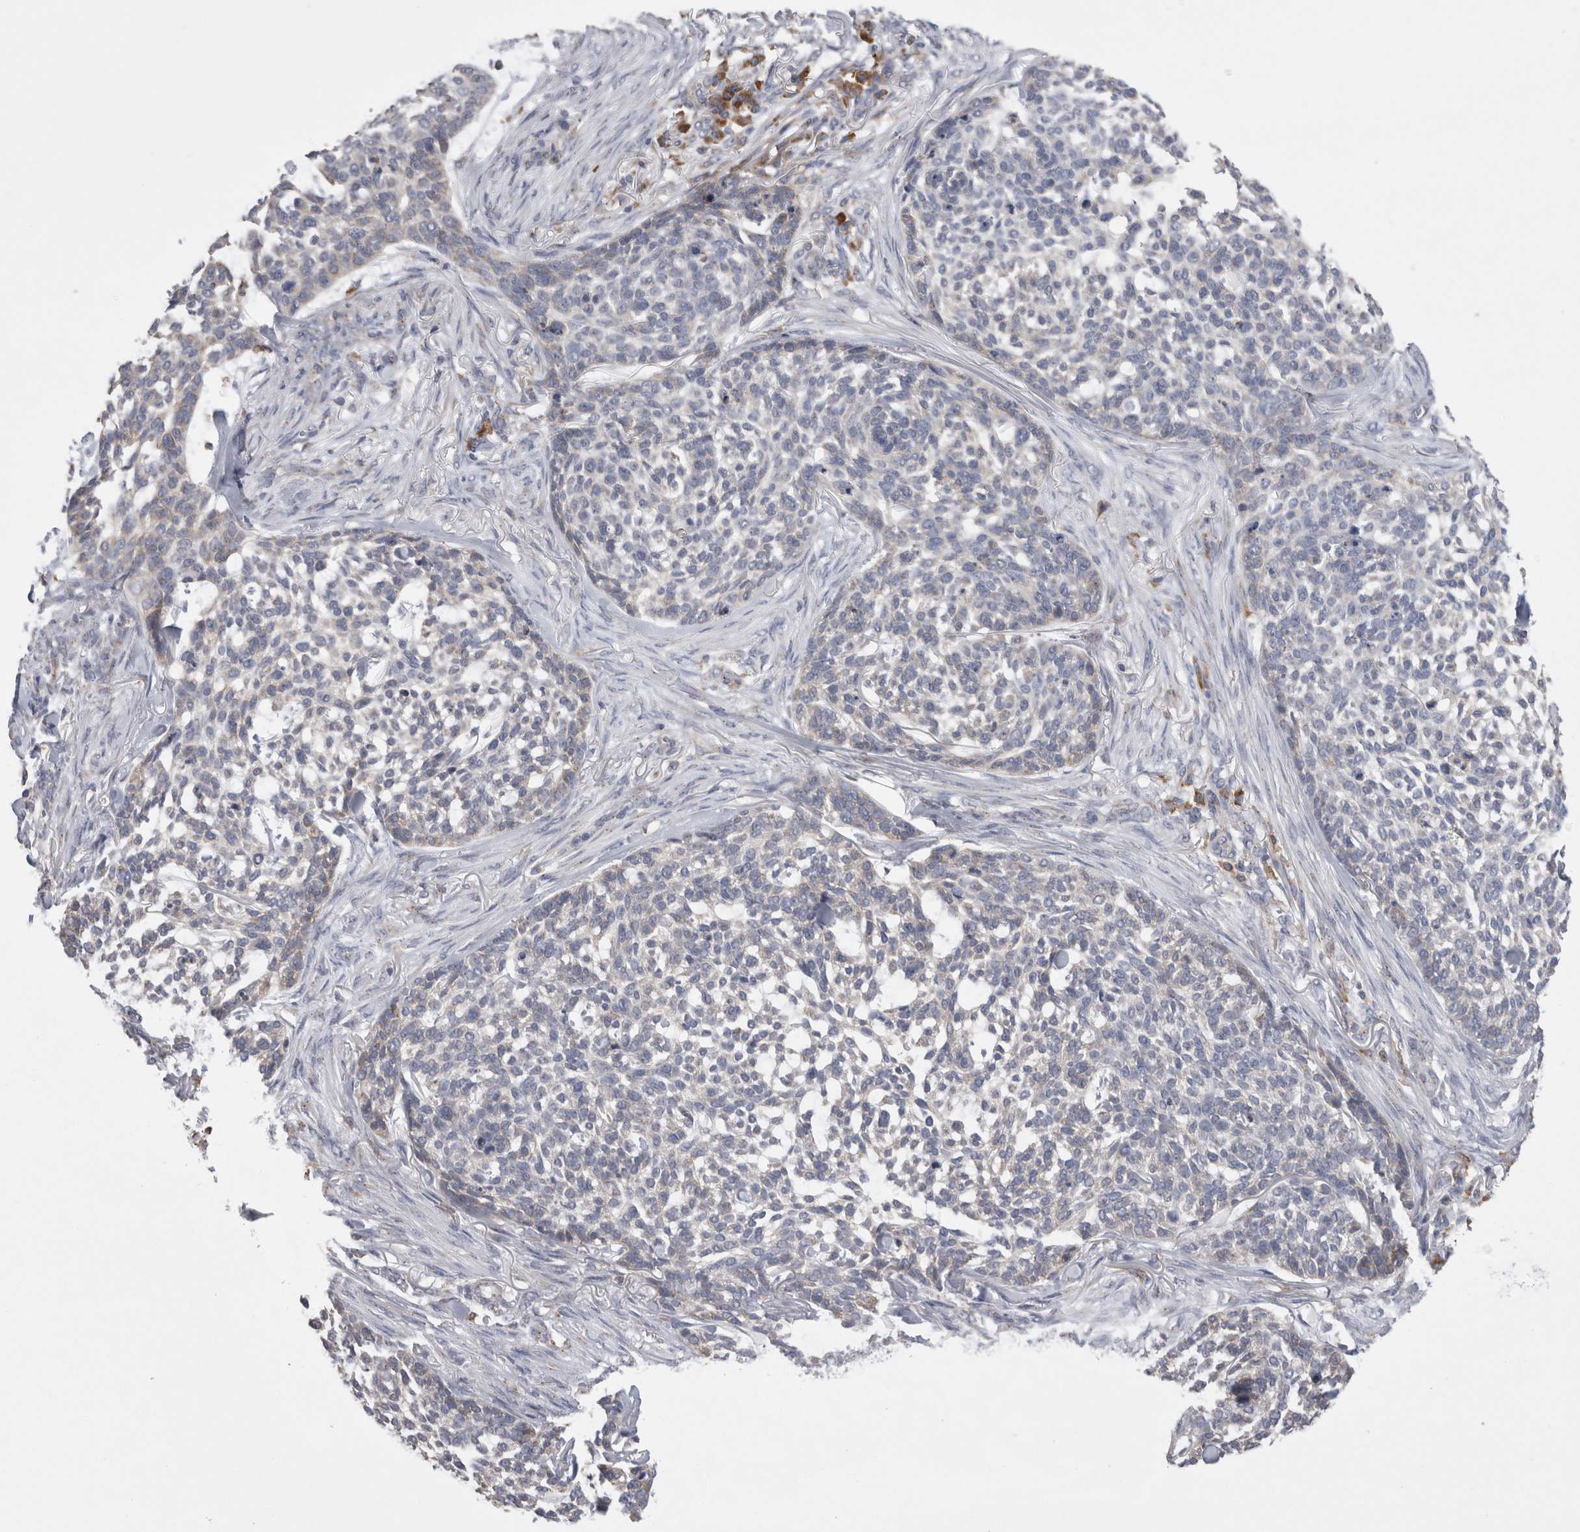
{"staining": {"intensity": "weak", "quantity": "<25%", "location": "cytoplasmic/membranous"}, "tissue": "skin cancer", "cell_type": "Tumor cells", "image_type": "cancer", "snomed": [{"axis": "morphology", "description": "Basal cell carcinoma"}, {"axis": "topography", "description": "Skin"}], "caption": "High power microscopy micrograph of an immunohistochemistry image of skin cancer (basal cell carcinoma), revealing no significant staining in tumor cells.", "gene": "ZNF341", "patient": {"sex": "female", "age": 64}}